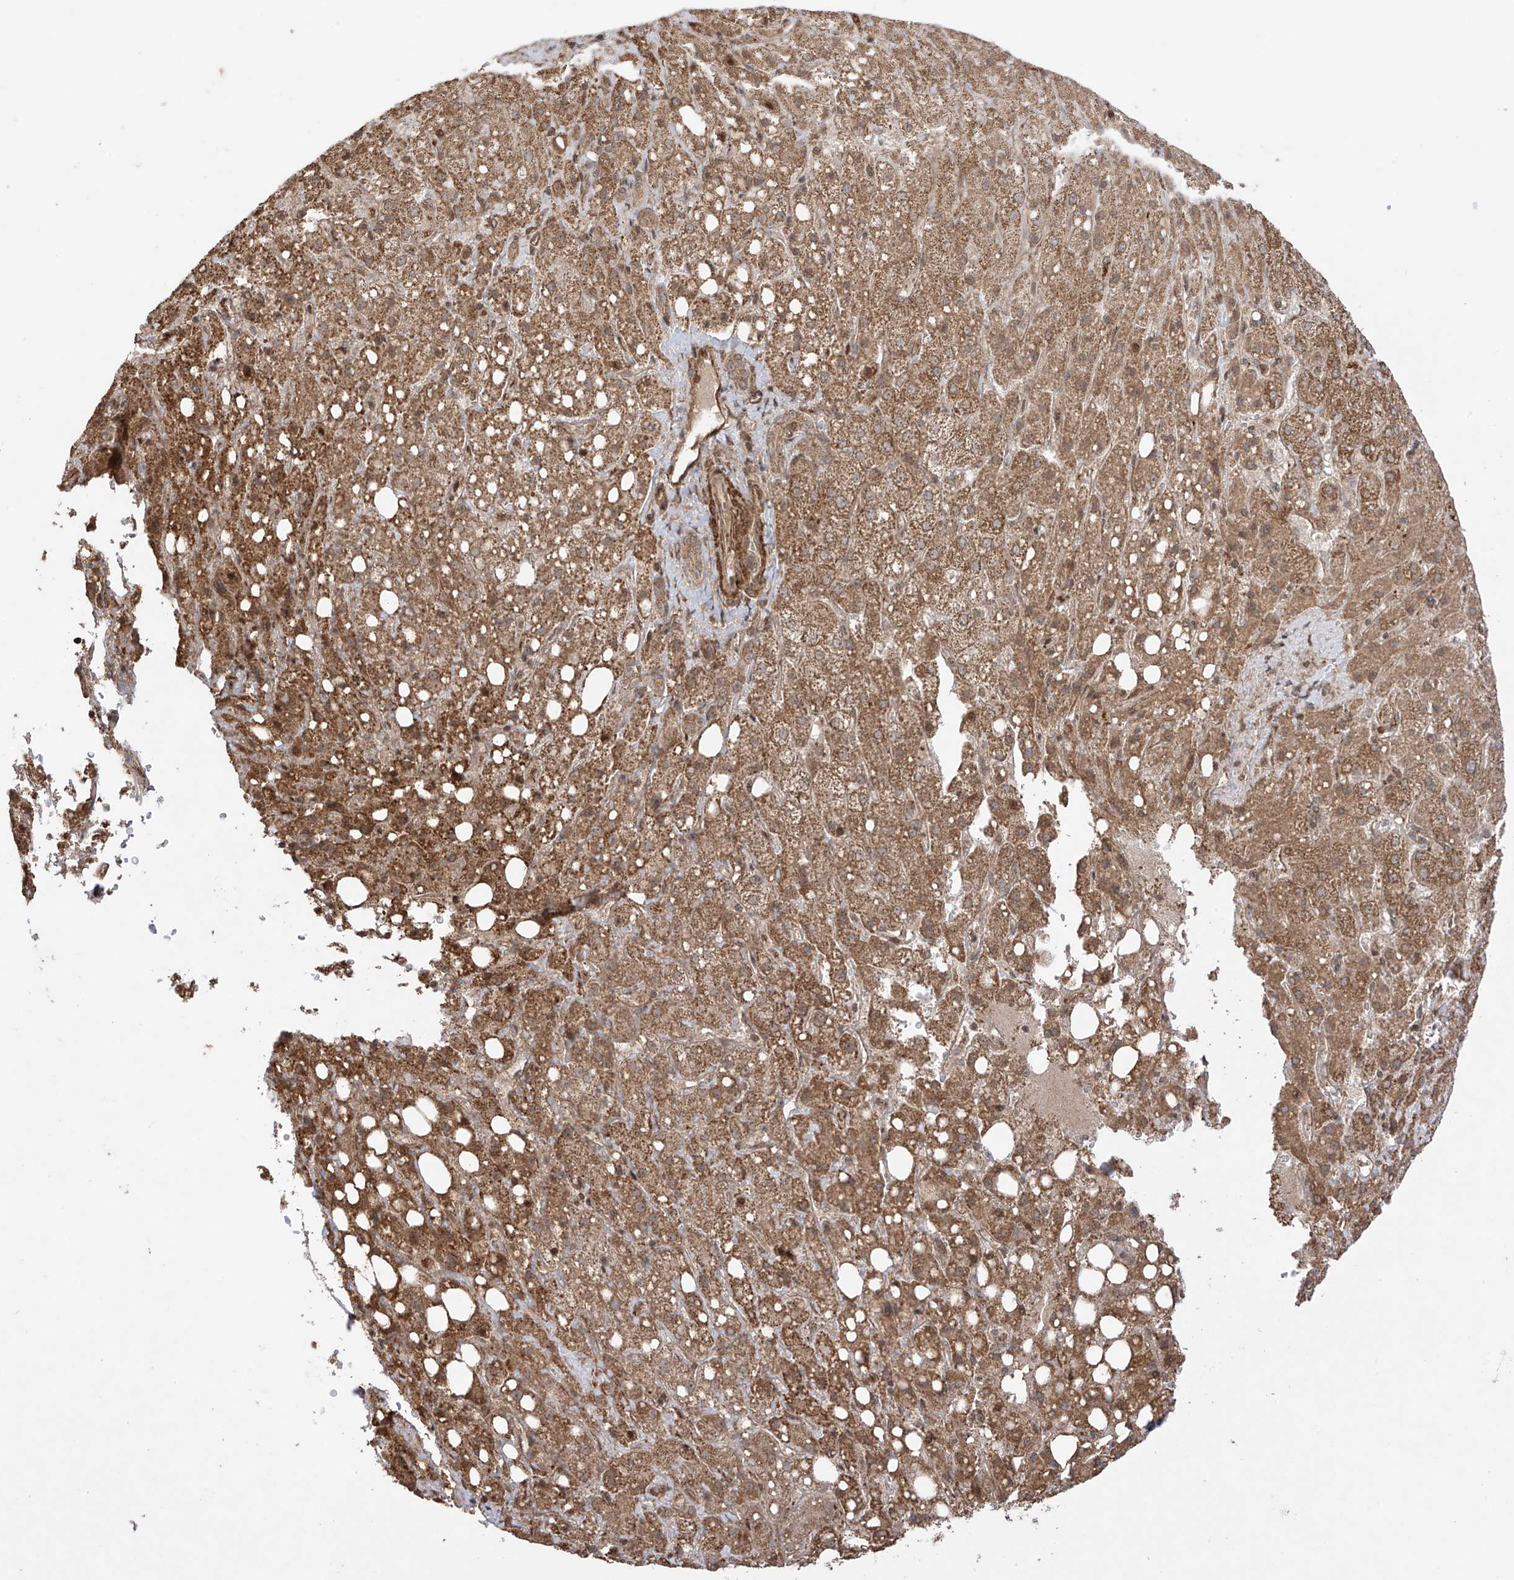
{"staining": {"intensity": "strong", "quantity": ">75%", "location": "cytoplasmic/membranous"}, "tissue": "liver cancer", "cell_type": "Tumor cells", "image_type": "cancer", "snomed": [{"axis": "morphology", "description": "Carcinoma, Hepatocellular, NOS"}, {"axis": "topography", "description": "Liver"}], "caption": "High-power microscopy captured an IHC photomicrograph of hepatocellular carcinoma (liver), revealing strong cytoplasmic/membranous positivity in about >75% of tumor cells.", "gene": "ABCD1", "patient": {"sex": "male", "age": 80}}